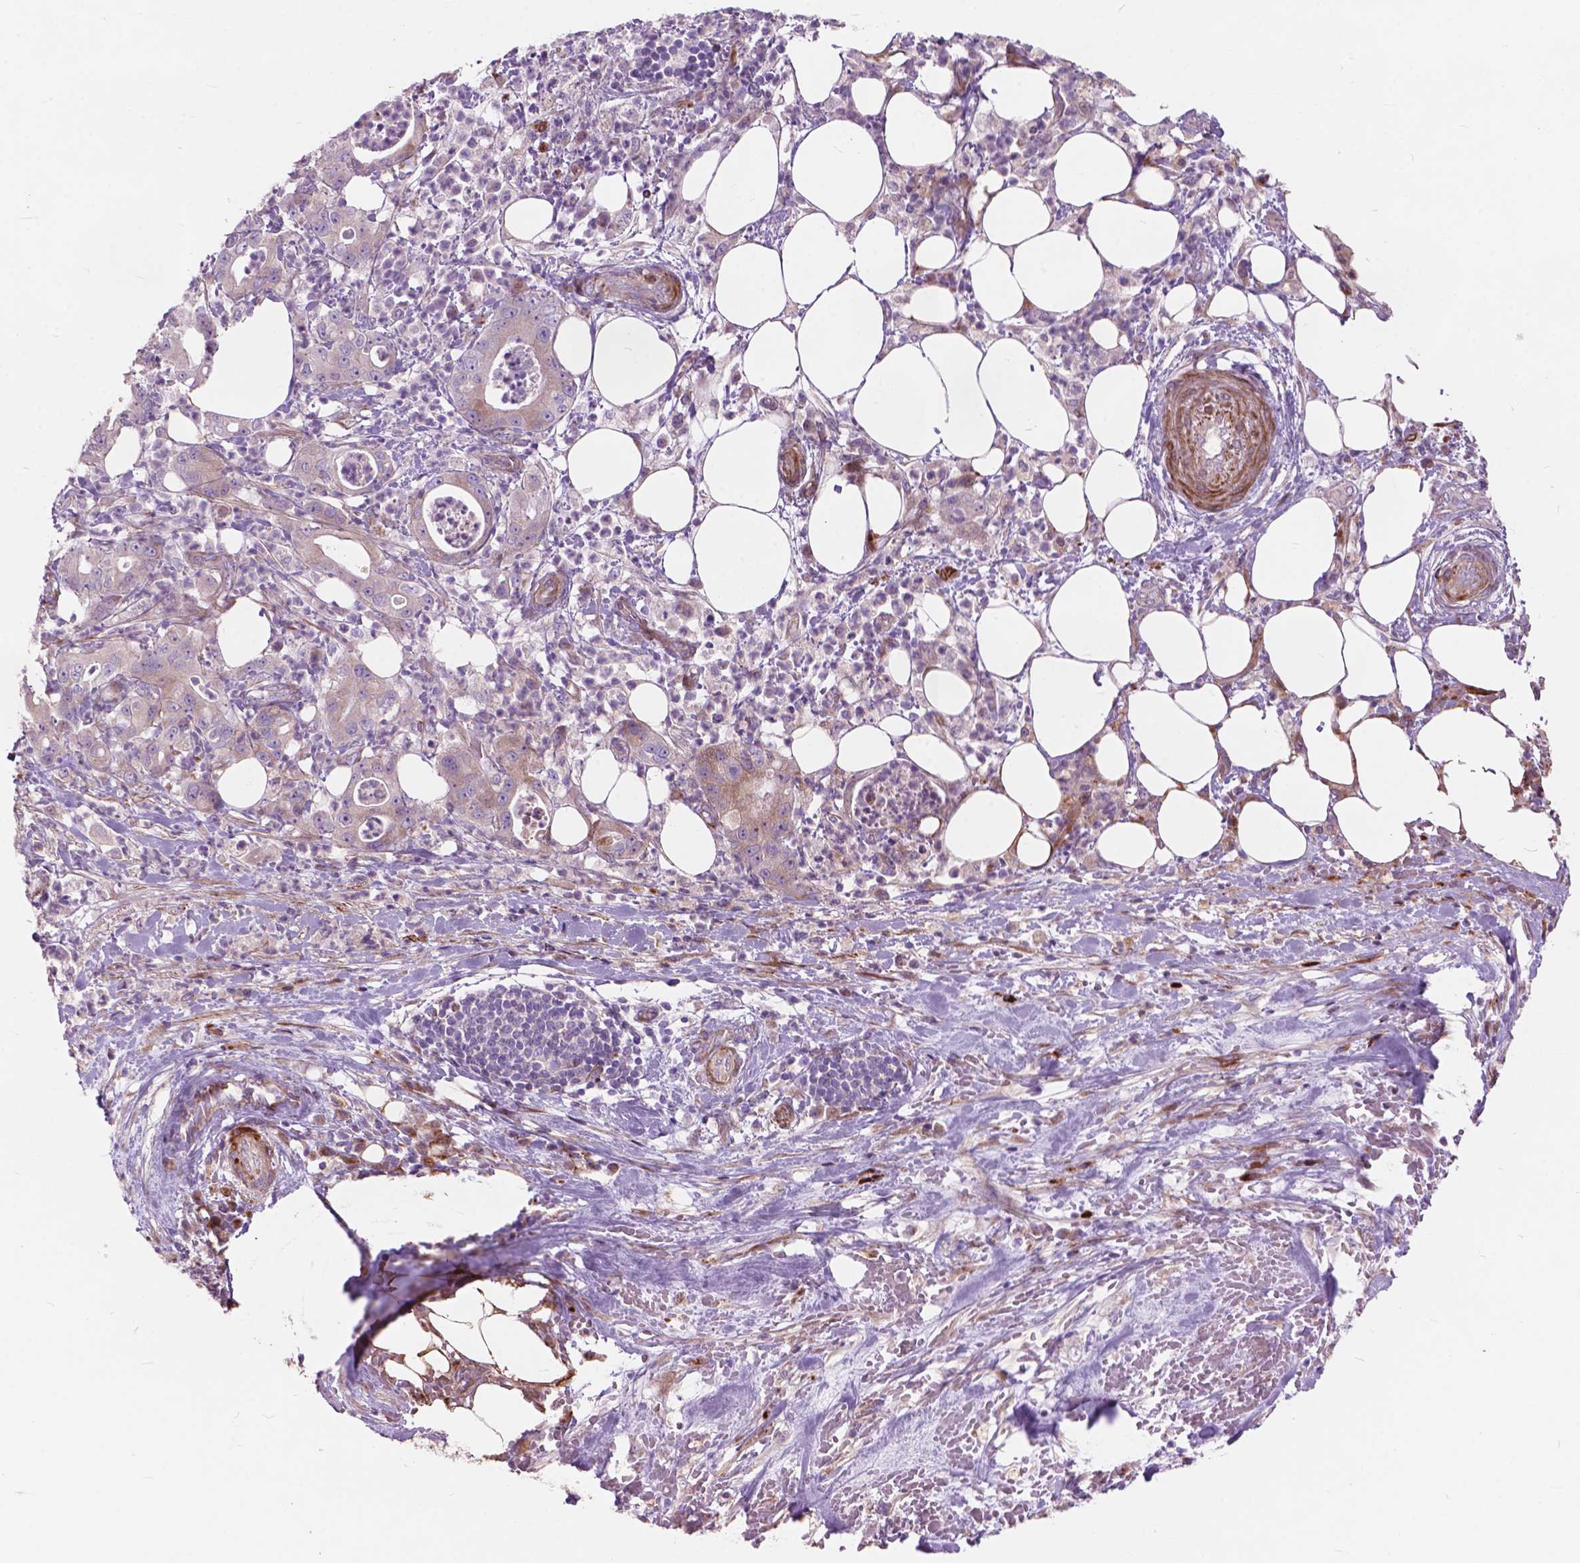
{"staining": {"intensity": "moderate", "quantity": "<25%", "location": "cytoplasmic/membranous"}, "tissue": "pancreatic cancer", "cell_type": "Tumor cells", "image_type": "cancer", "snomed": [{"axis": "morphology", "description": "Adenocarcinoma, NOS"}, {"axis": "topography", "description": "Pancreas"}], "caption": "Approximately <25% of tumor cells in human pancreatic adenocarcinoma display moderate cytoplasmic/membranous protein staining as visualized by brown immunohistochemical staining.", "gene": "MORN1", "patient": {"sex": "male", "age": 71}}